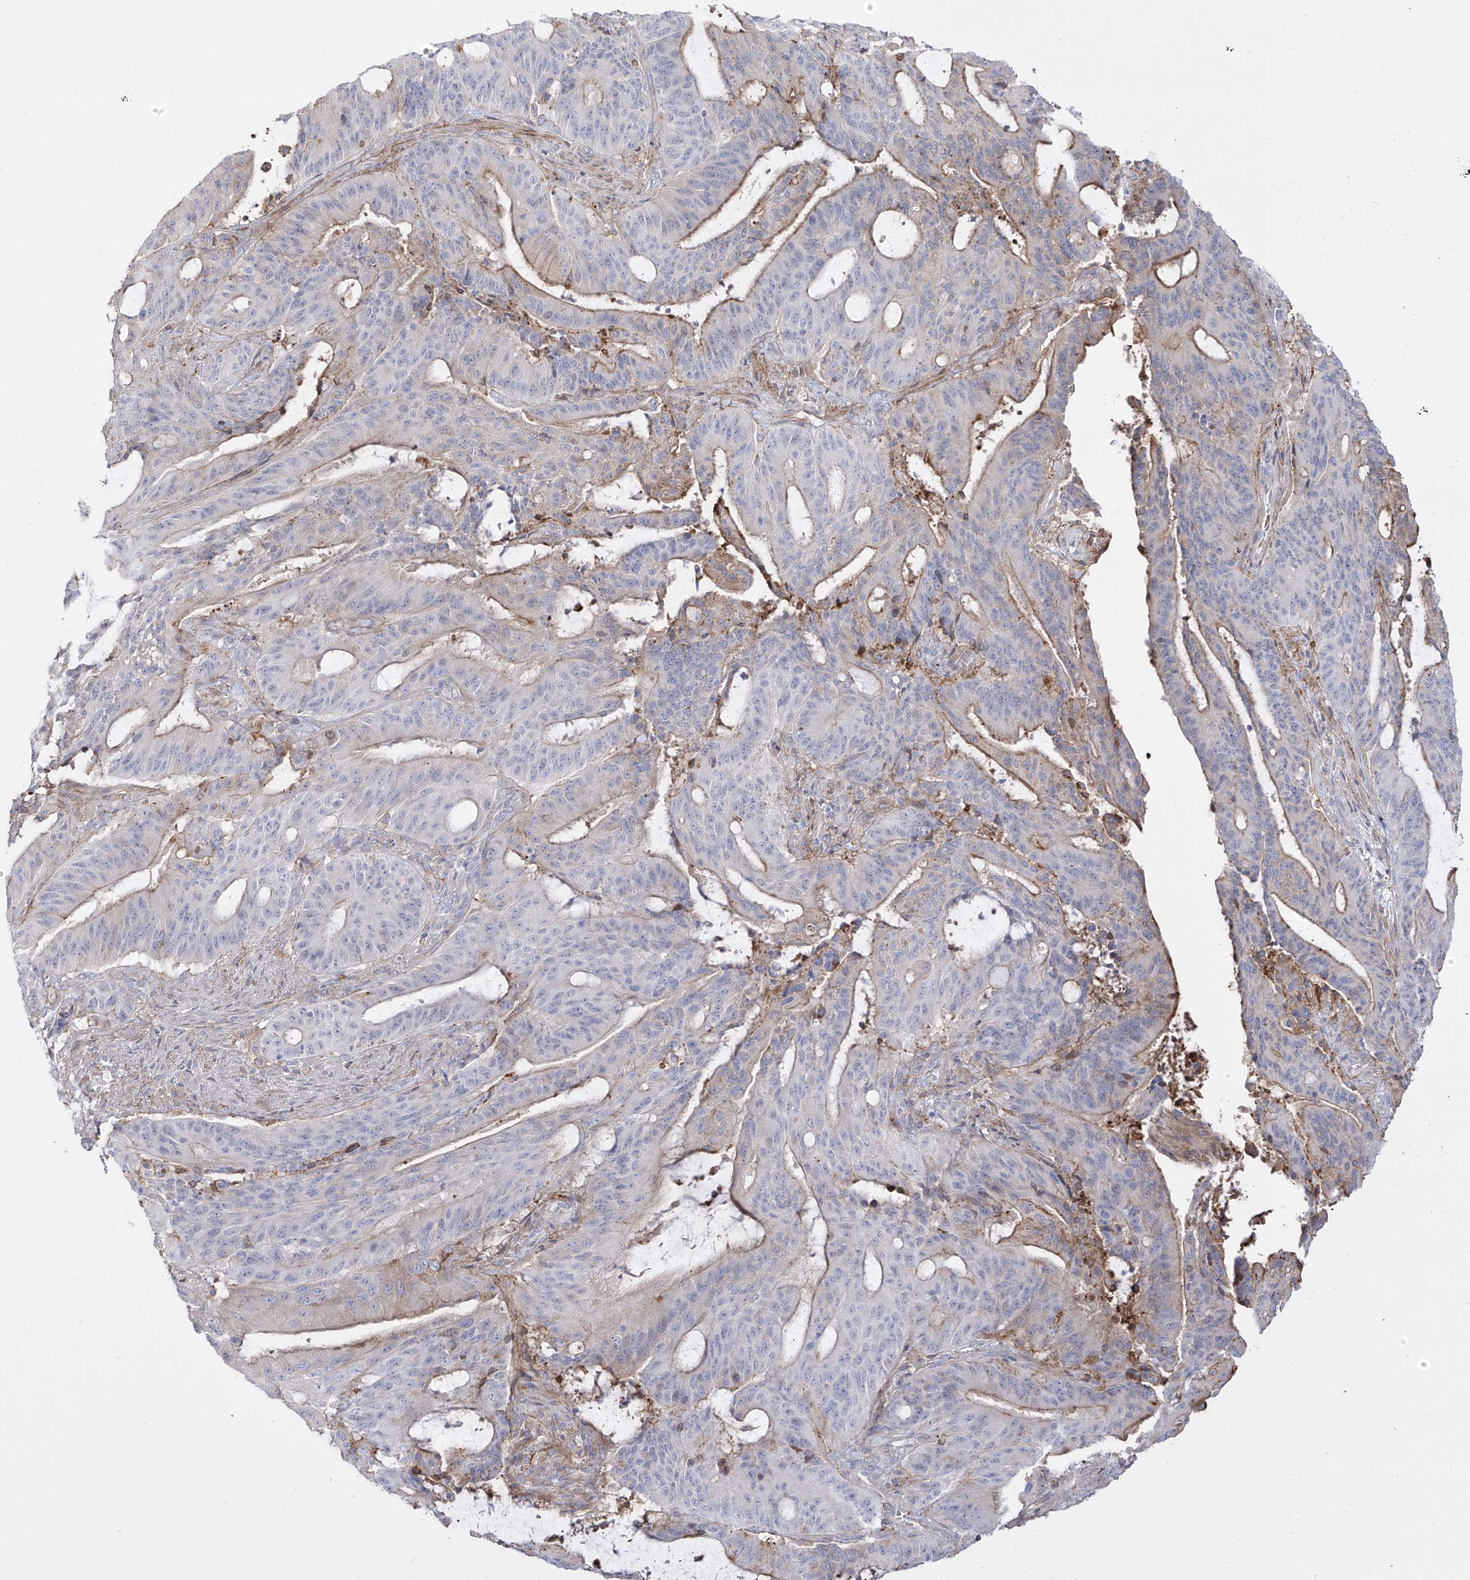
{"staining": {"intensity": "moderate", "quantity": "25%-75%", "location": "cytoplasmic/membranous"}, "tissue": "liver cancer", "cell_type": "Tumor cells", "image_type": "cancer", "snomed": [{"axis": "morphology", "description": "Normal tissue, NOS"}, {"axis": "morphology", "description": "Cholangiocarcinoma"}, {"axis": "topography", "description": "Liver"}, {"axis": "topography", "description": "Peripheral nerve tissue"}], "caption": "Moderate cytoplasmic/membranous protein expression is present in about 25%-75% of tumor cells in cholangiocarcinoma (liver). The staining is performed using DAB (3,3'-diaminobenzidine) brown chromogen to label protein expression. The nuclei are counter-stained blue using hematoxylin.", "gene": "ZGRF1", "patient": {"sex": "female", "age": 73}}